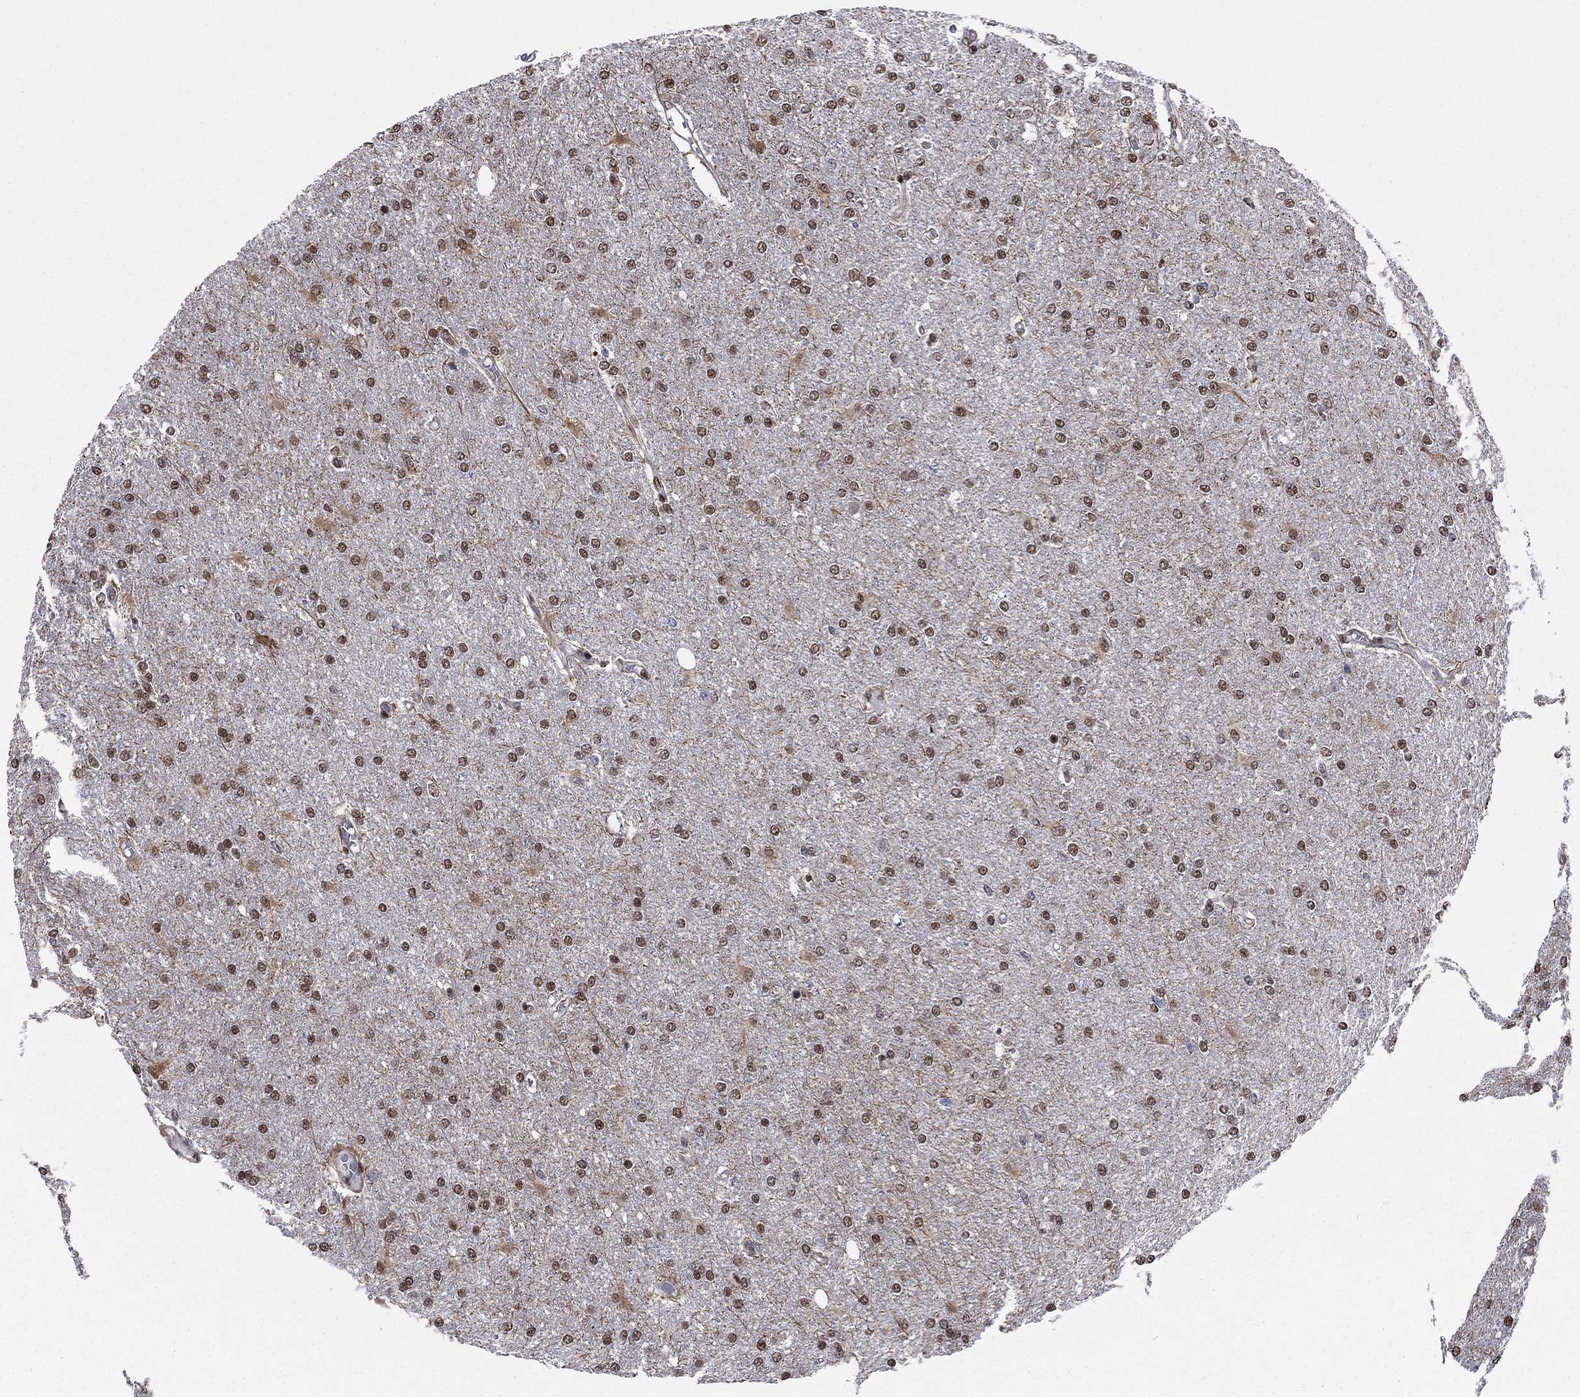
{"staining": {"intensity": "moderate", "quantity": ">75%", "location": "nuclear"}, "tissue": "glioma", "cell_type": "Tumor cells", "image_type": "cancer", "snomed": [{"axis": "morphology", "description": "Glioma, malignant, High grade"}, {"axis": "topography", "description": "Cerebral cortex"}], "caption": "Malignant glioma (high-grade) stained for a protein (brown) reveals moderate nuclear positive staining in about >75% of tumor cells.", "gene": "N4BP2", "patient": {"sex": "male", "age": 70}}